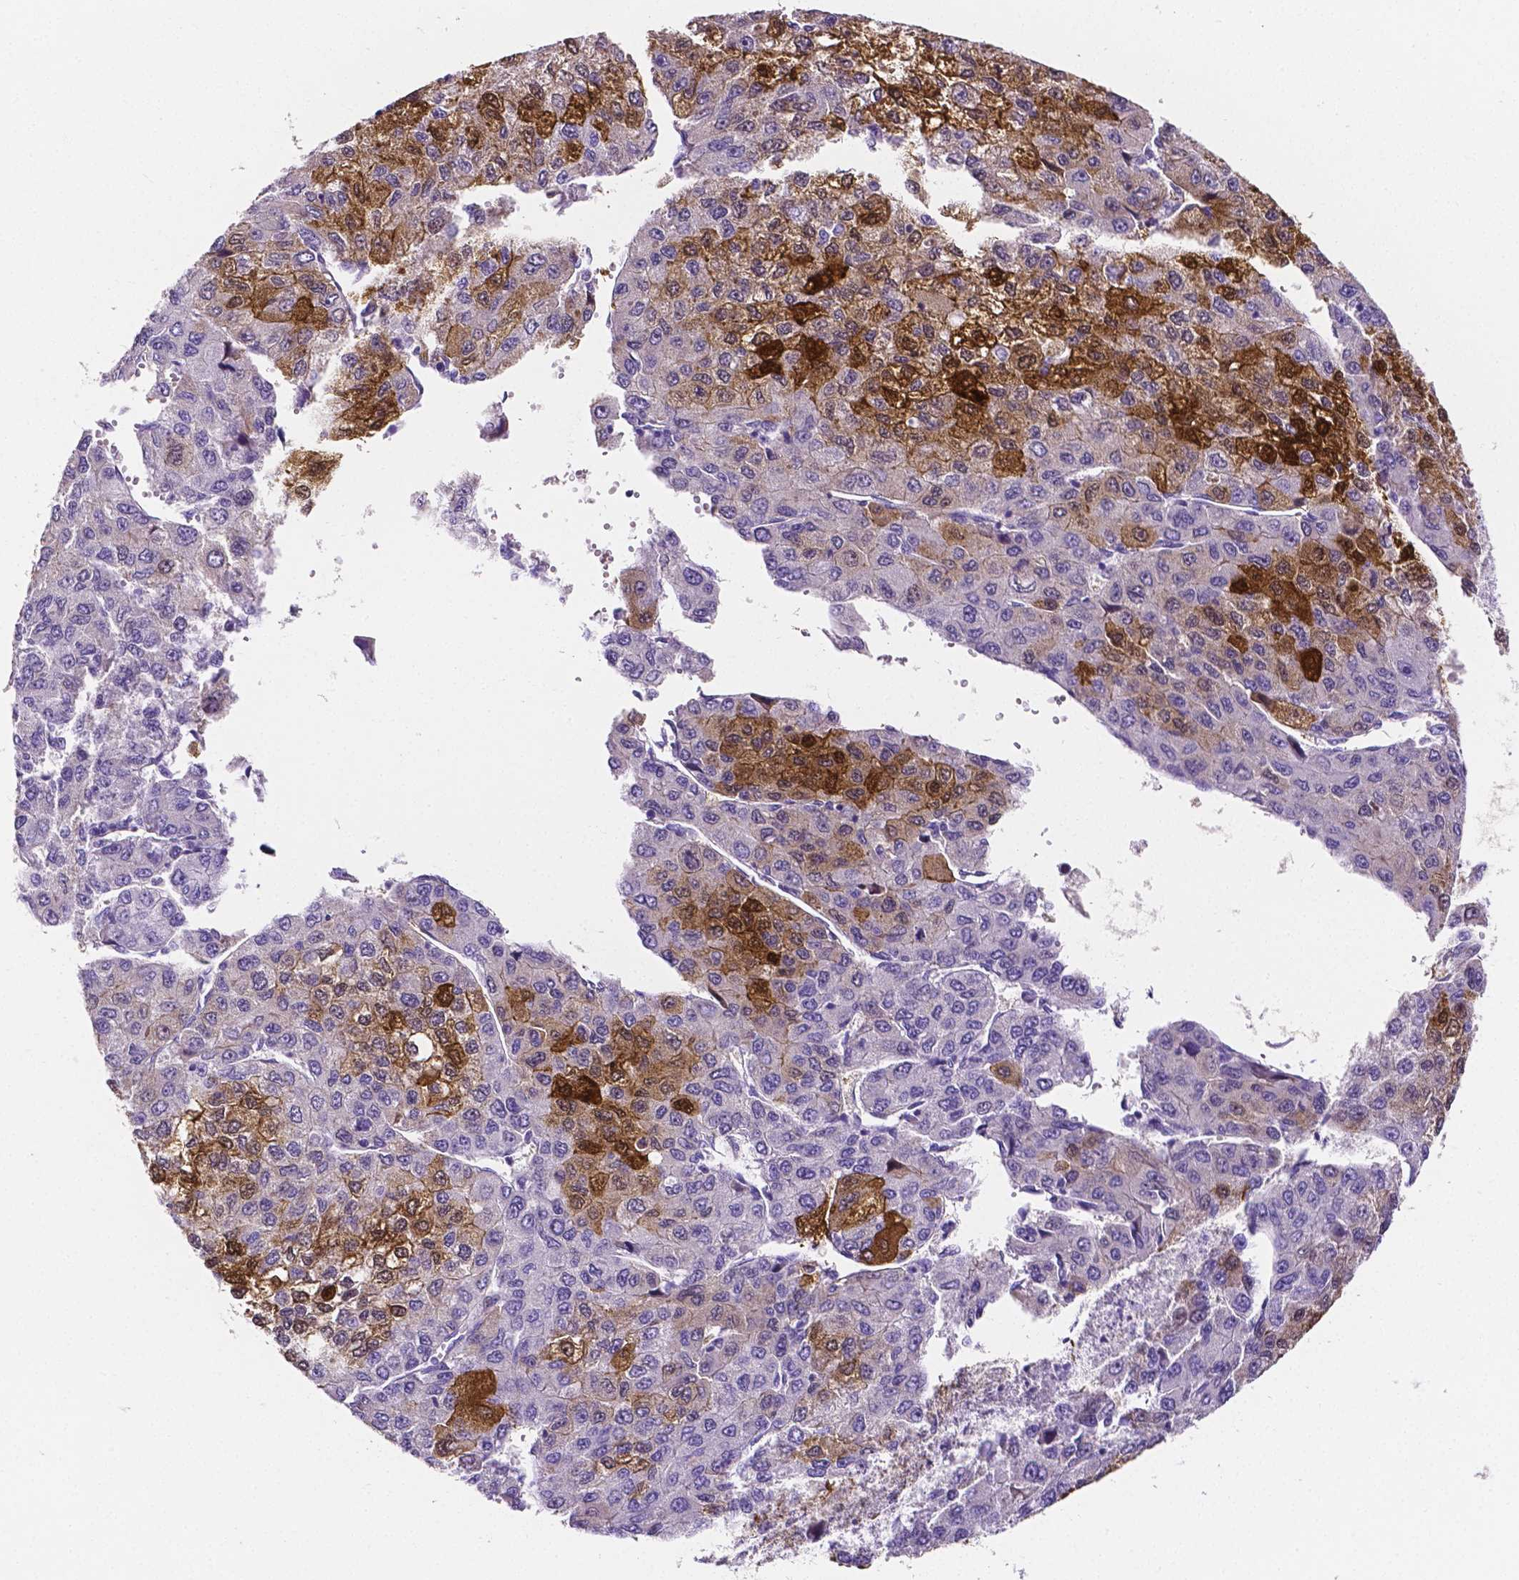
{"staining": {"intensity": "moderate", "quantity": "<25%", "location": "cytoplasmic/membranous,nuclear"}, "tissue": "liver cancer", "cell_type": "Tumor cells", "image_type": "cancer", "snomed": [{"axis": "morphology", "description": "Carcinoma, Hepatocellular, NOS"}, {"axis": "topography", "description": "Liver"}], "caption": "The micrograph shows a brown stain indicating the presence of a protein in the cytoplasmic/membranous and nuclear of tumor cells in hepatocellular carcinoma (liver).", "gene": "SLC22A2", "patient": {"sex": "female", "age": 66}}